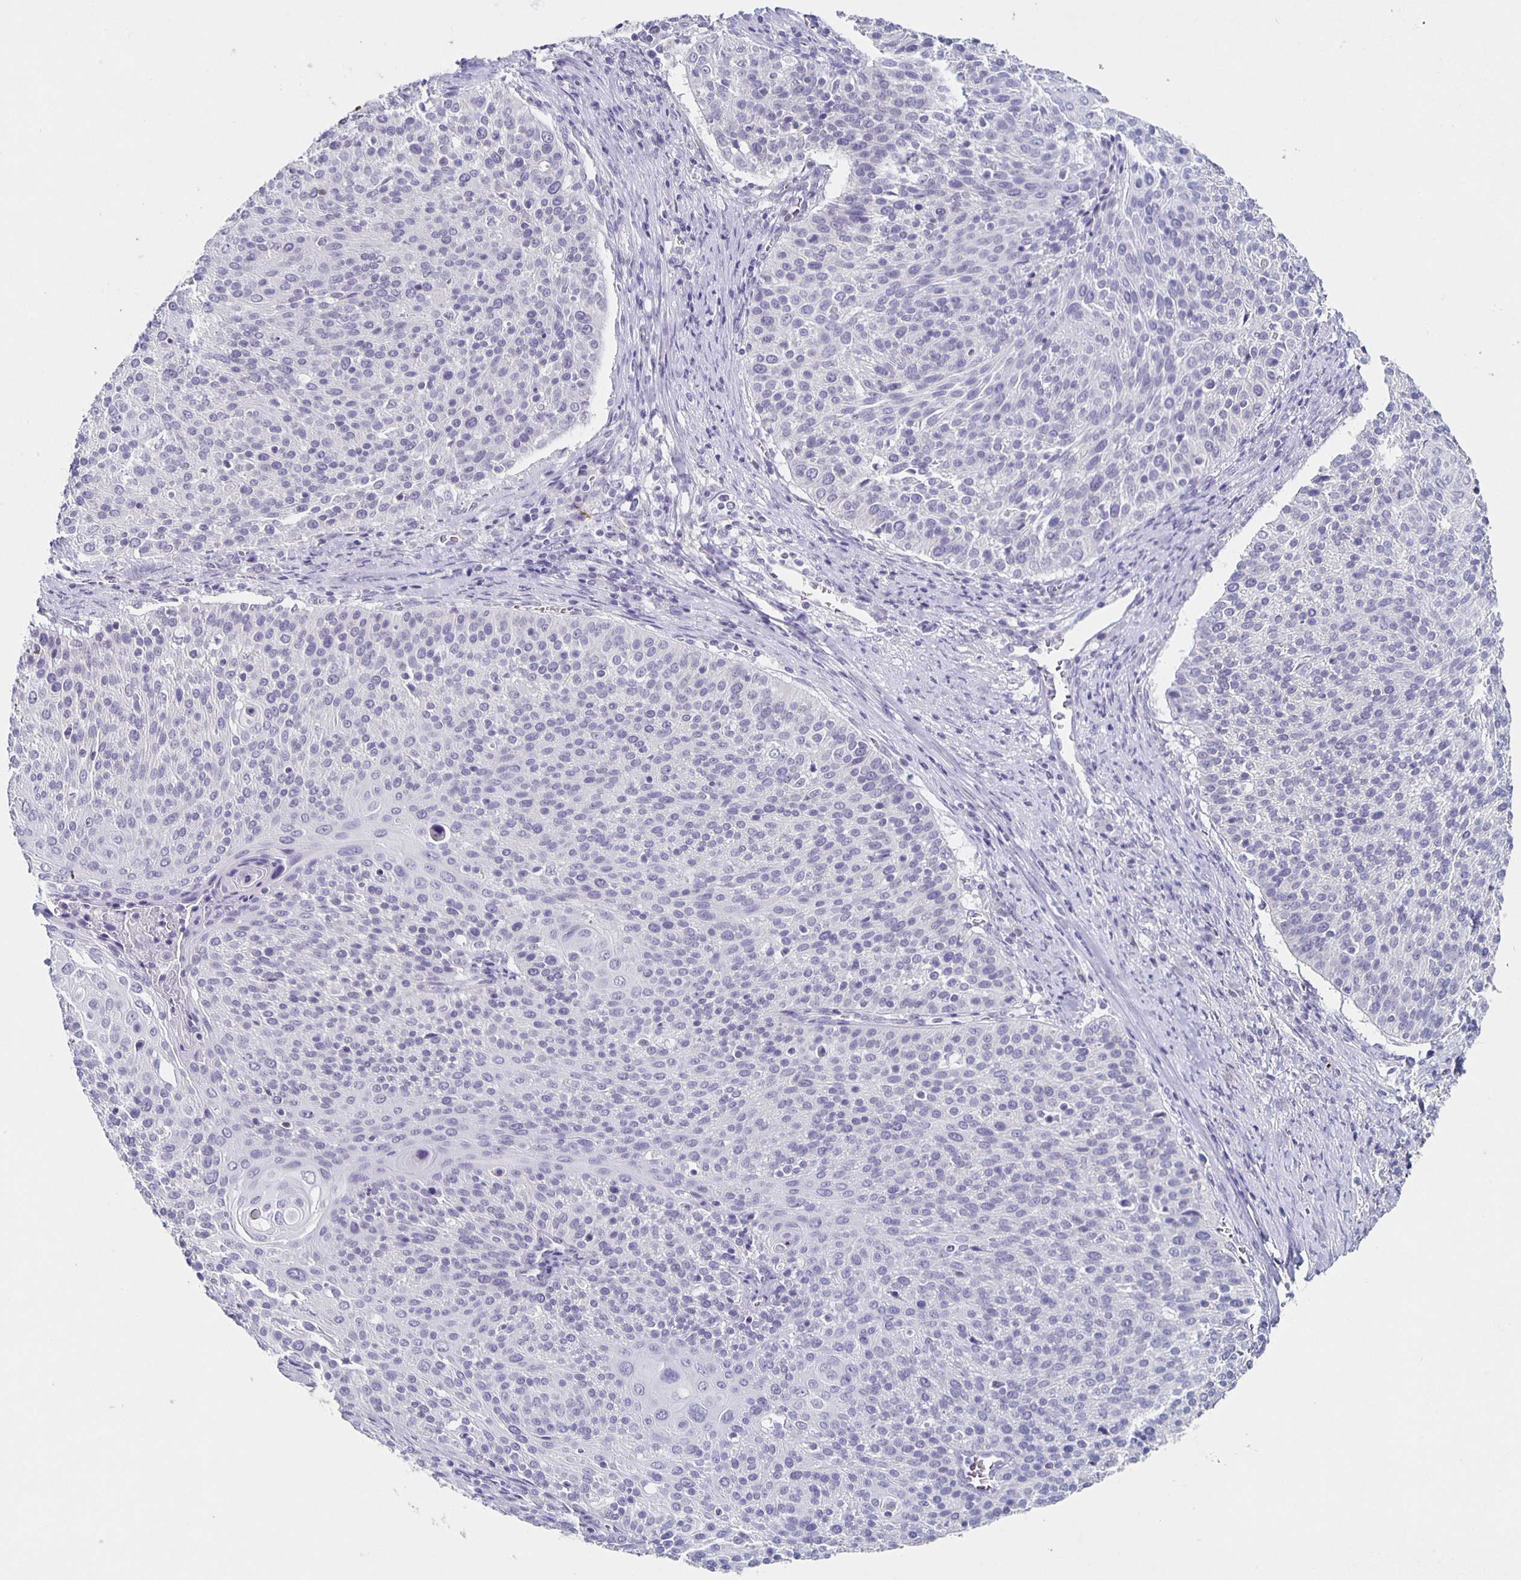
{"staining": {"intensity": "negative", "quantity": "none", "location": "none"}, "tissue": "cervical cancer", "cell_type": "Tumor cells", "image_type": "cancer", "snomed": [{"axis": "morphology", "description": "Squamous cell carcinoma, NOS"}, {"axis": "topography", "description": "Cervix"}], "caption": "Image shows no significant protein expression in tumor cells of cervical squamous cell carcinoma. The staining was performed using DAB (3,3'-diaminobenzidine) to visualize the protein expression in brown, while the nuclei were stained in blue with hematoxylin (Magnification: 20x).", "gene": "CARNS1", "patient": {"sex": "female", "age": 31}}